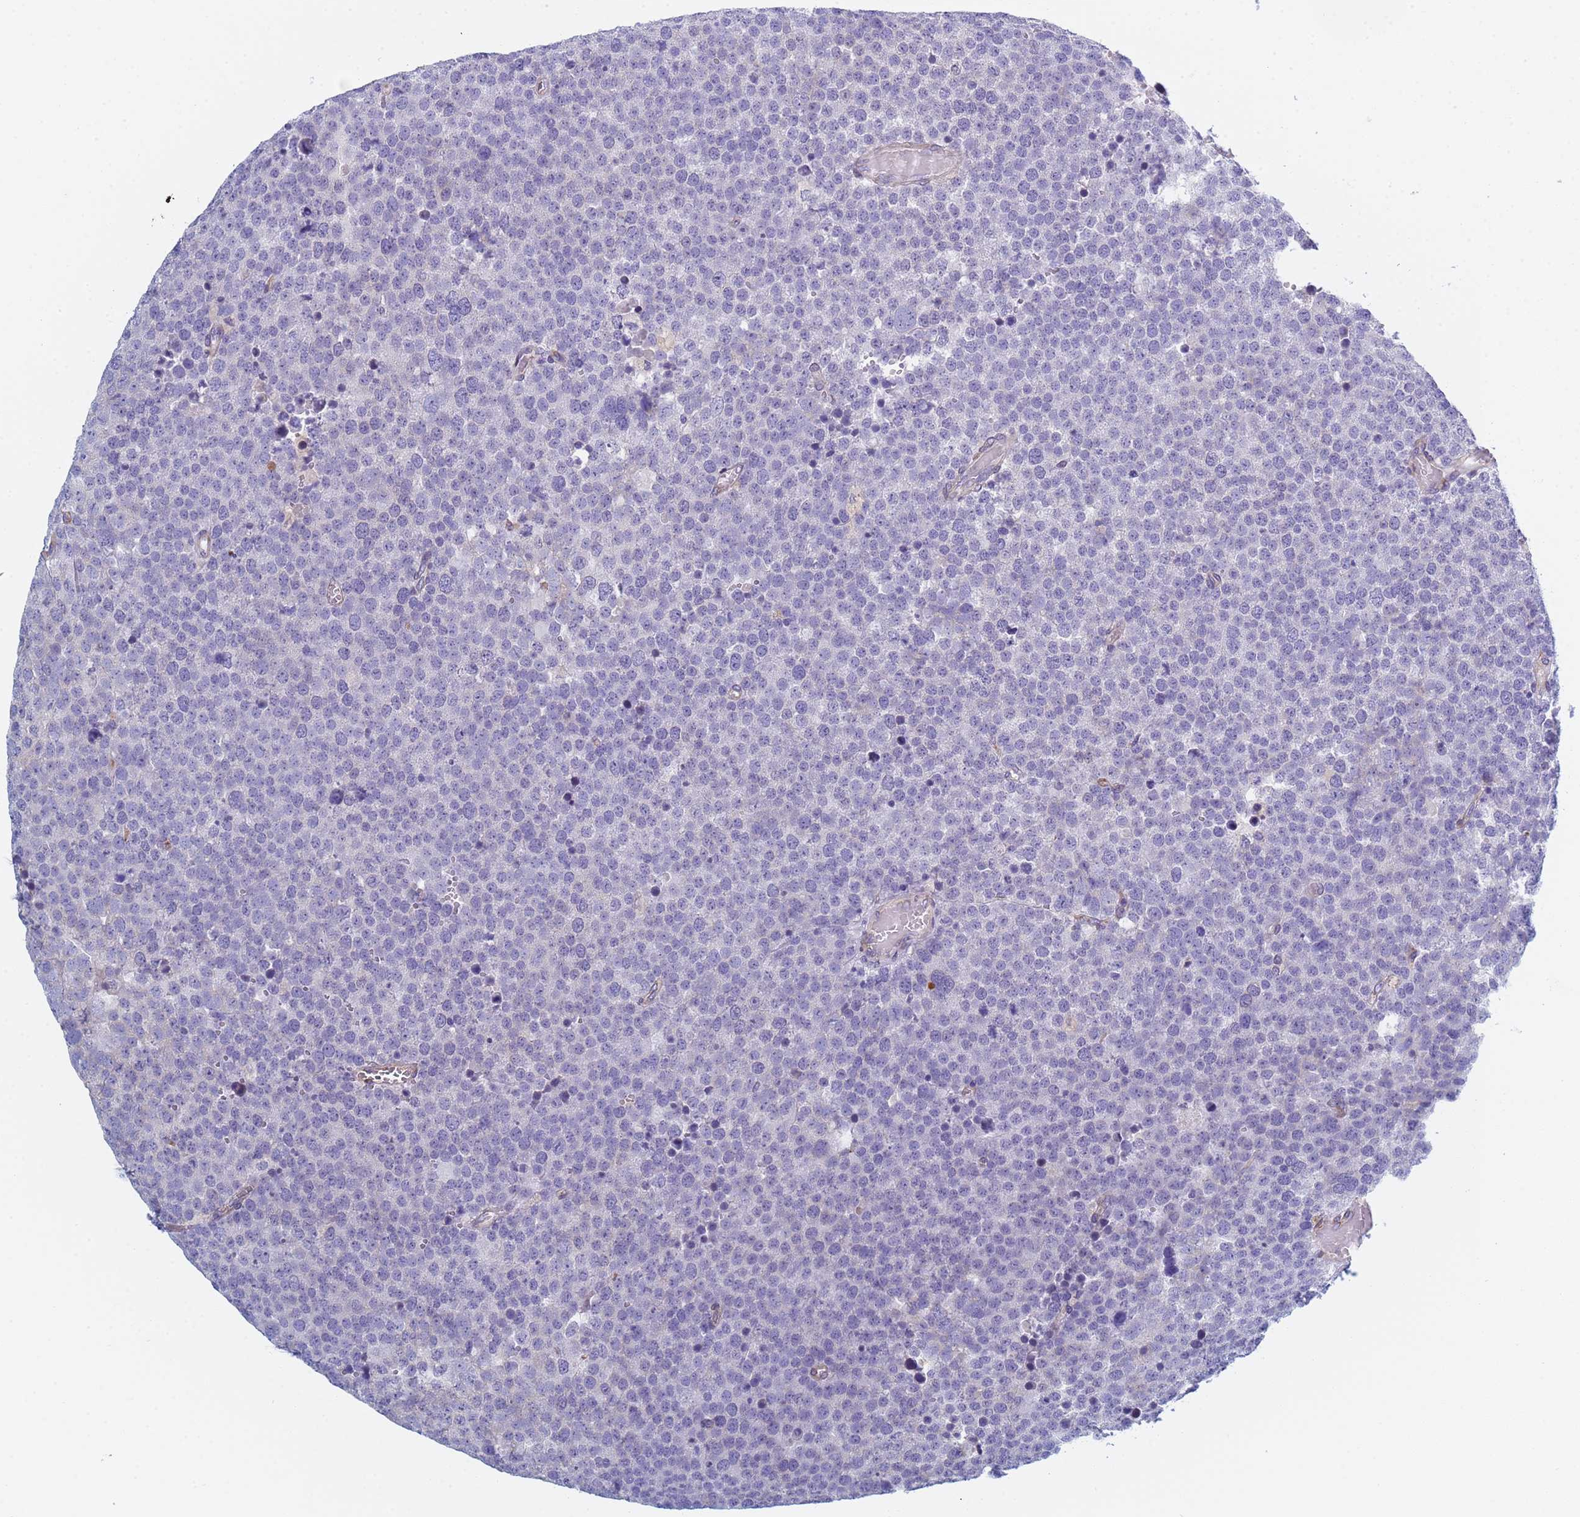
{"staining": {"intensity": "negative", "quantity": "none", "location": "none"}, "tissue": "testis cancer", "cell_type": "Tumor cells", "image_type": "cancer", "snomed": [{"axis": "morphology", "description": "Seminoma, NOS"}, {"axis": "topography", "description": "Testis"}], "caption": "Testis seminoma stained for a protein using IHC demonstrates no staining tumor cells.", "gene": "GDAP2", "patient": {"sex": "male", "age": 71}}